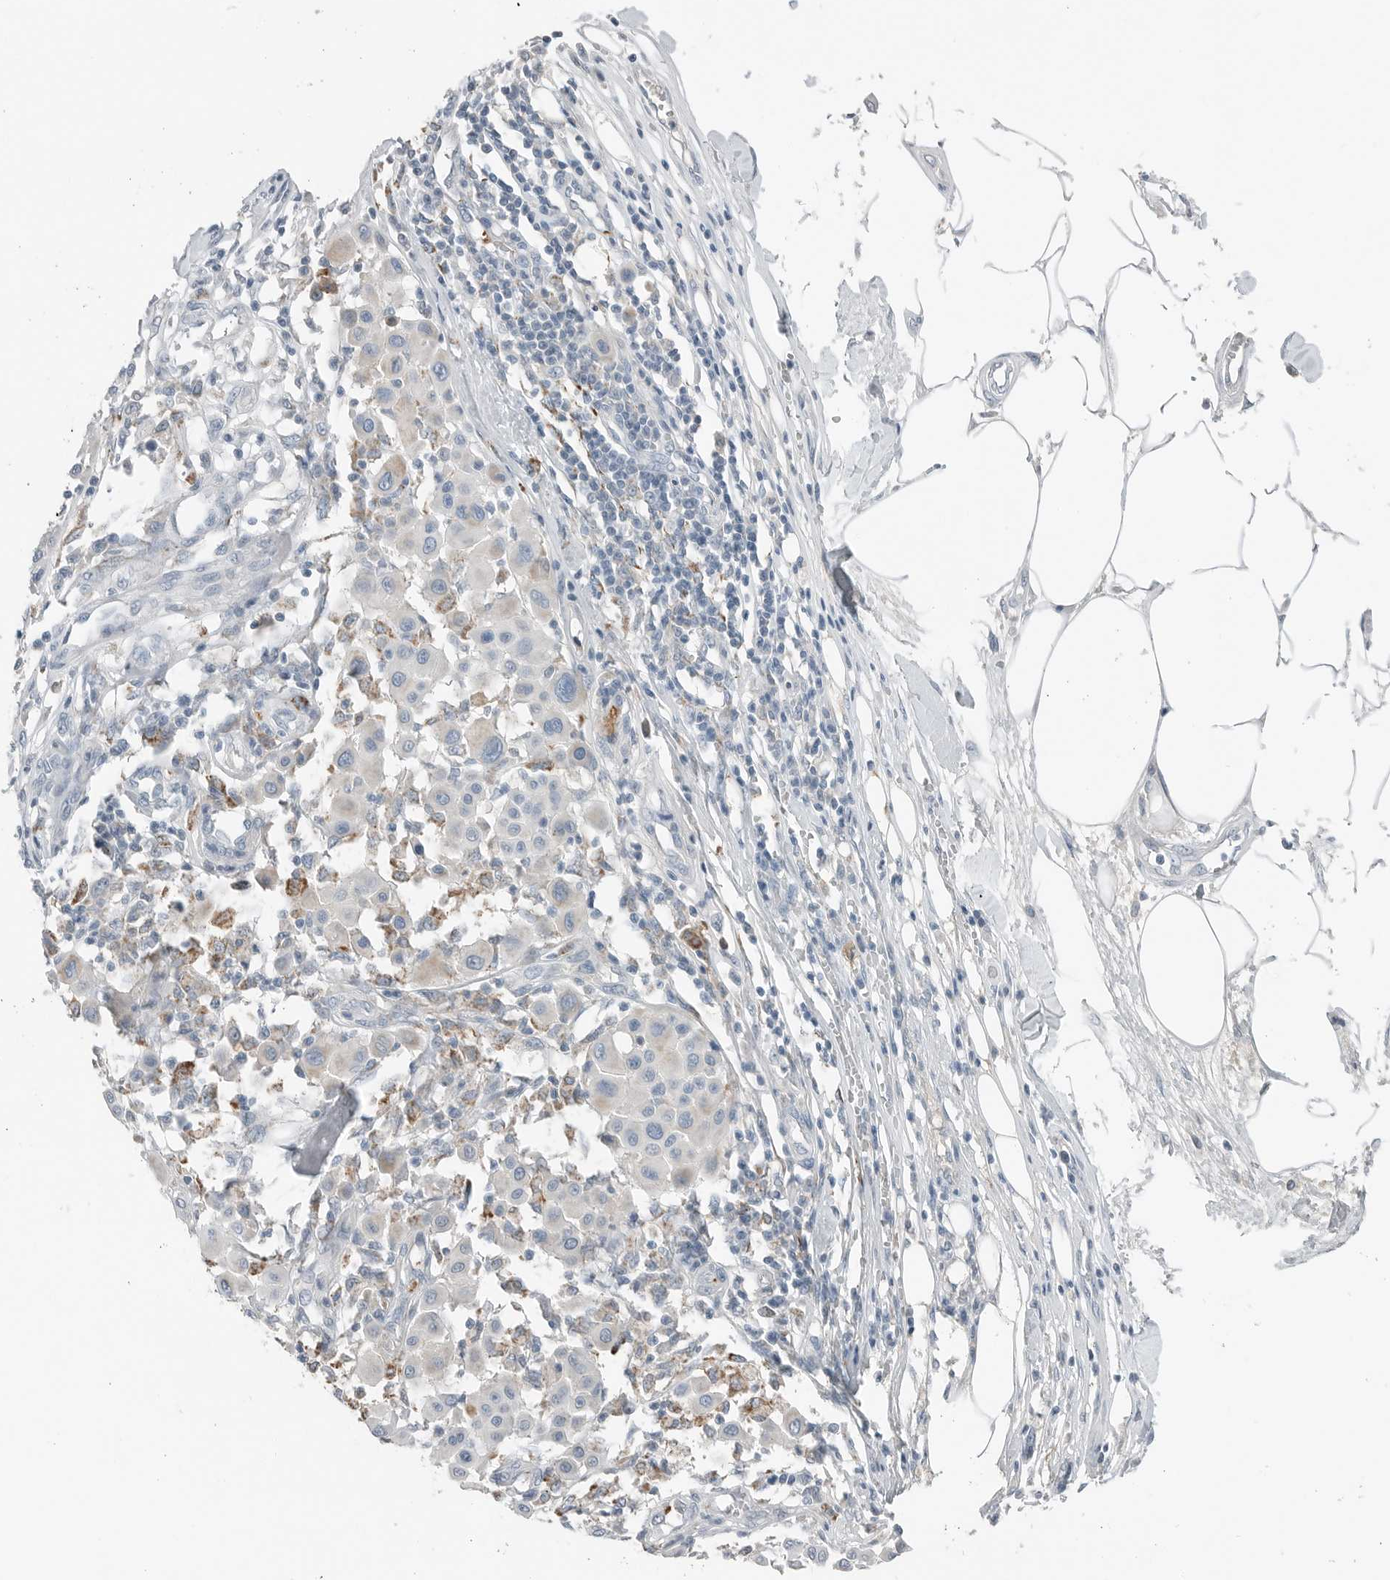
{"staining": {"intensity": "negative", "quantity": "none", "location": "none"}, "tissue": "melanoma", "cell_type": "Tumor cells", "image_type": "cancer", "snomed": [{"axis": "morphology", "description": "Malignant melanoma, Metastatic site"}, {"axis": "topography", "description": "Soft tissue"}], "caption": "The immunohistochemistry micrograph has no significant positivity in tumor cells of melanoma tissue.", "gene": "SERPINB7", "patient": {"sex": "male", "age": 41}}